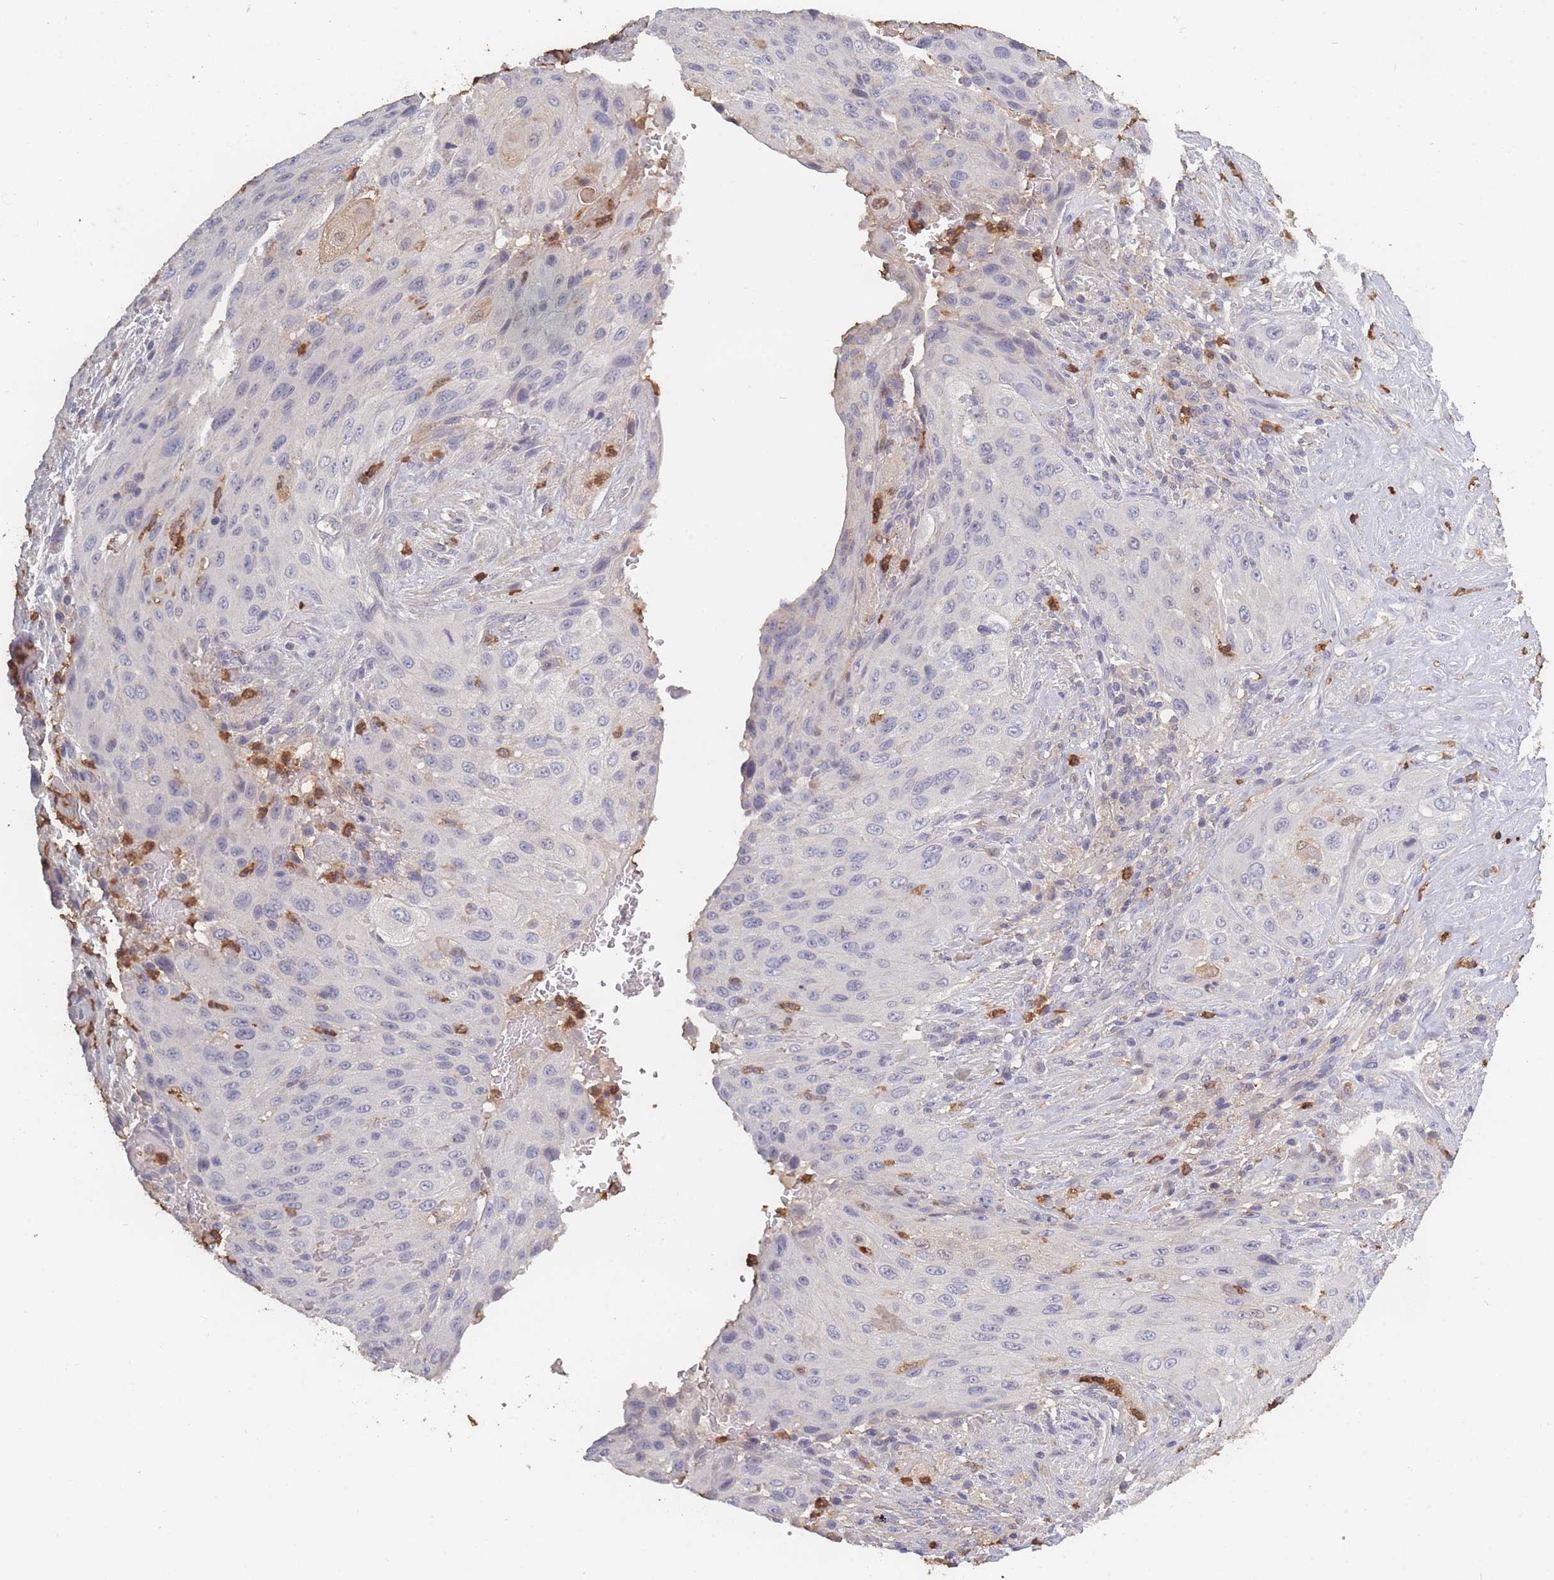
{"staining": {"intensity": "negative", "quantity": "none", "location": "none"}, "tissue": "cervical cancer", "cell_type": "Tumor cells", "image_type": "cancer", "snomed": [{"axis": "morphology", "description": "Squamous cell carcinoma, NOS"}, {"axis": "topography", "description": "Cervix"}], "caption": "Immunohistochemistry image of neoplastic tissue: cervical squamous cell carcinoma stained with DAB (3,3'-diaminobenzidine) demonstrates no significant protein positivity in tumor cells.", "gene": "BST1", "patient": {"sex": "female", "age": 42}}